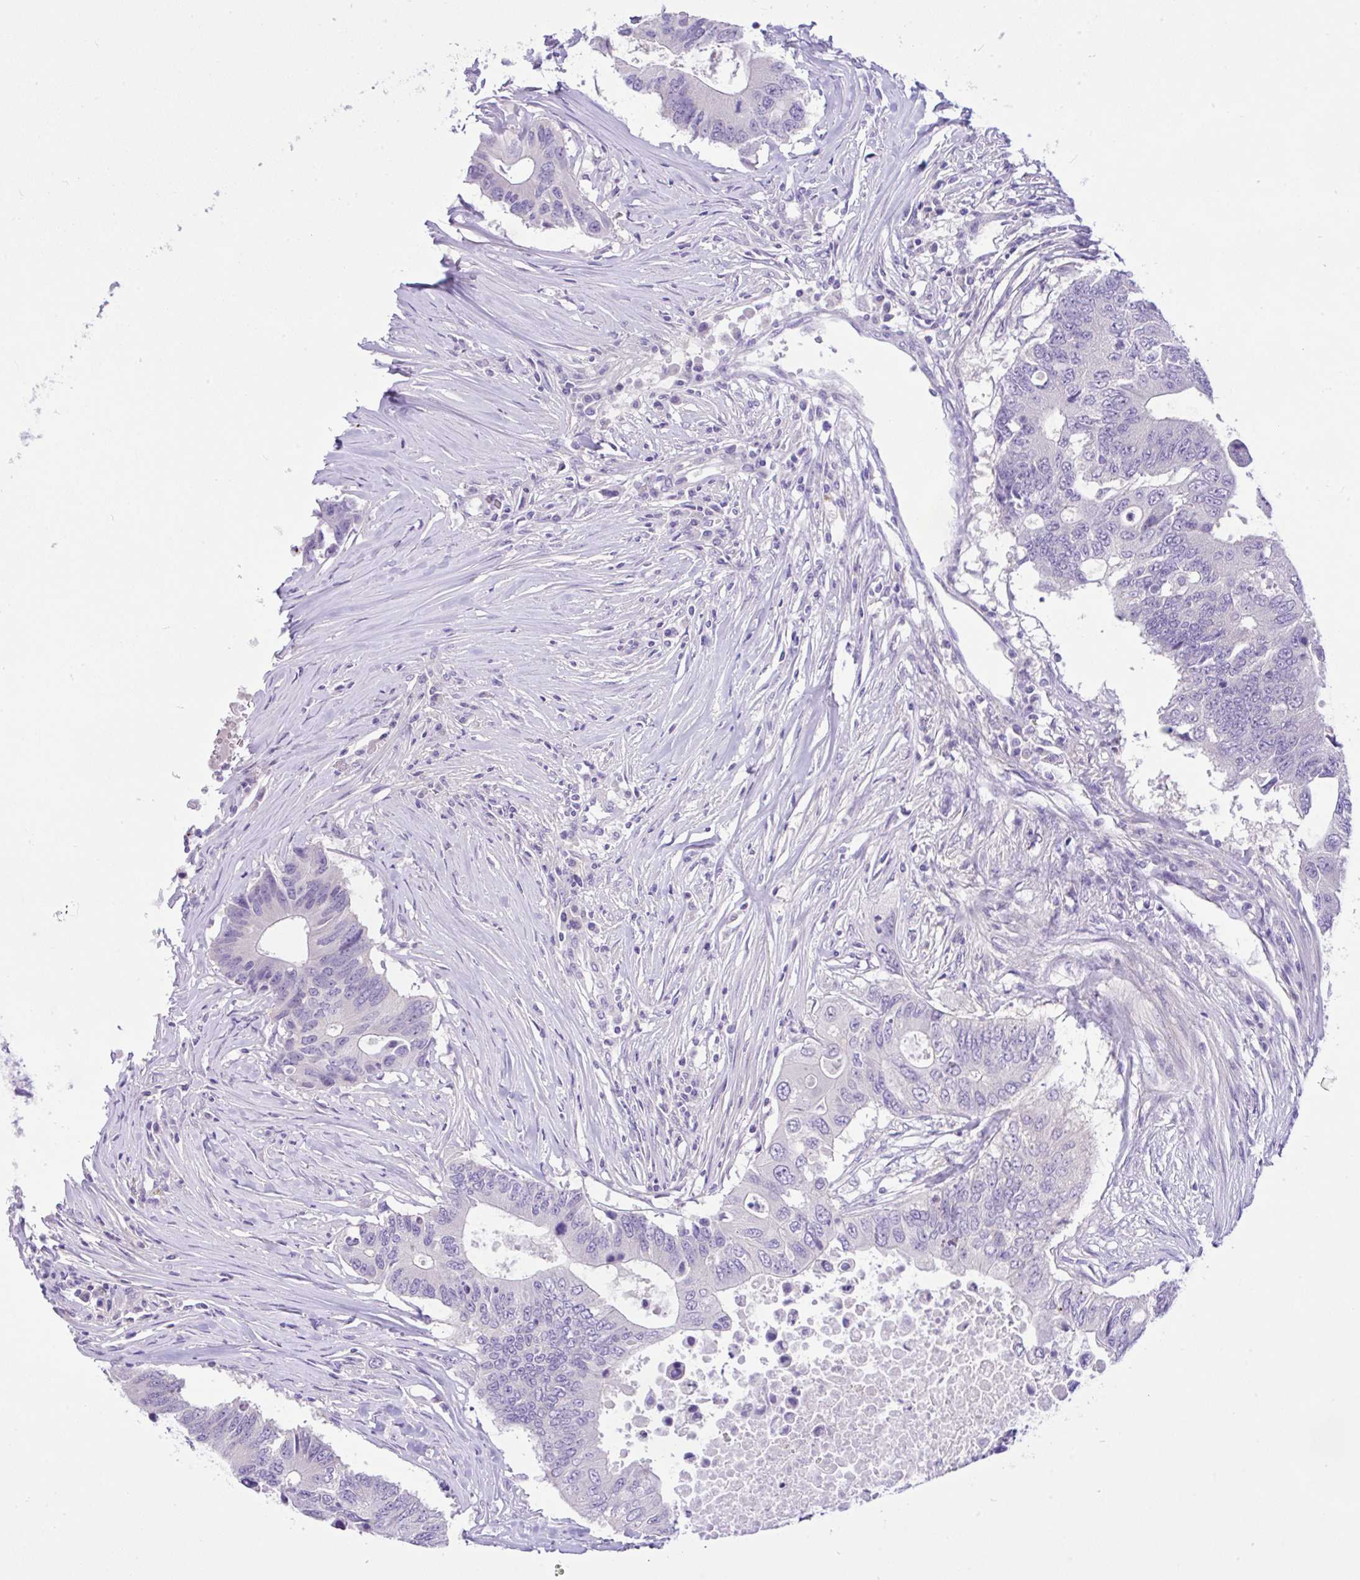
{"staining": {"intensity": "negative", "quantity": "none", "location": "none"}, "tissue": "colorectal cancer", "cell_type": "Tumor cells", "image_type": "cancer", "snomed": [{"axis": "morphology", "description": "Adenocarcinoma, NOS"}, {"axis": "topography", "description": "Colon"}], "caption": "Image shows no protein expression in tumor cells of colorectal cancer tissue. (DAB (3,3'-diaminobenzidine) IHC visualized using brightfield microscopy, high magnification).", "gene": "ANO4", "patient": {"sex": "male", "age": 71}}